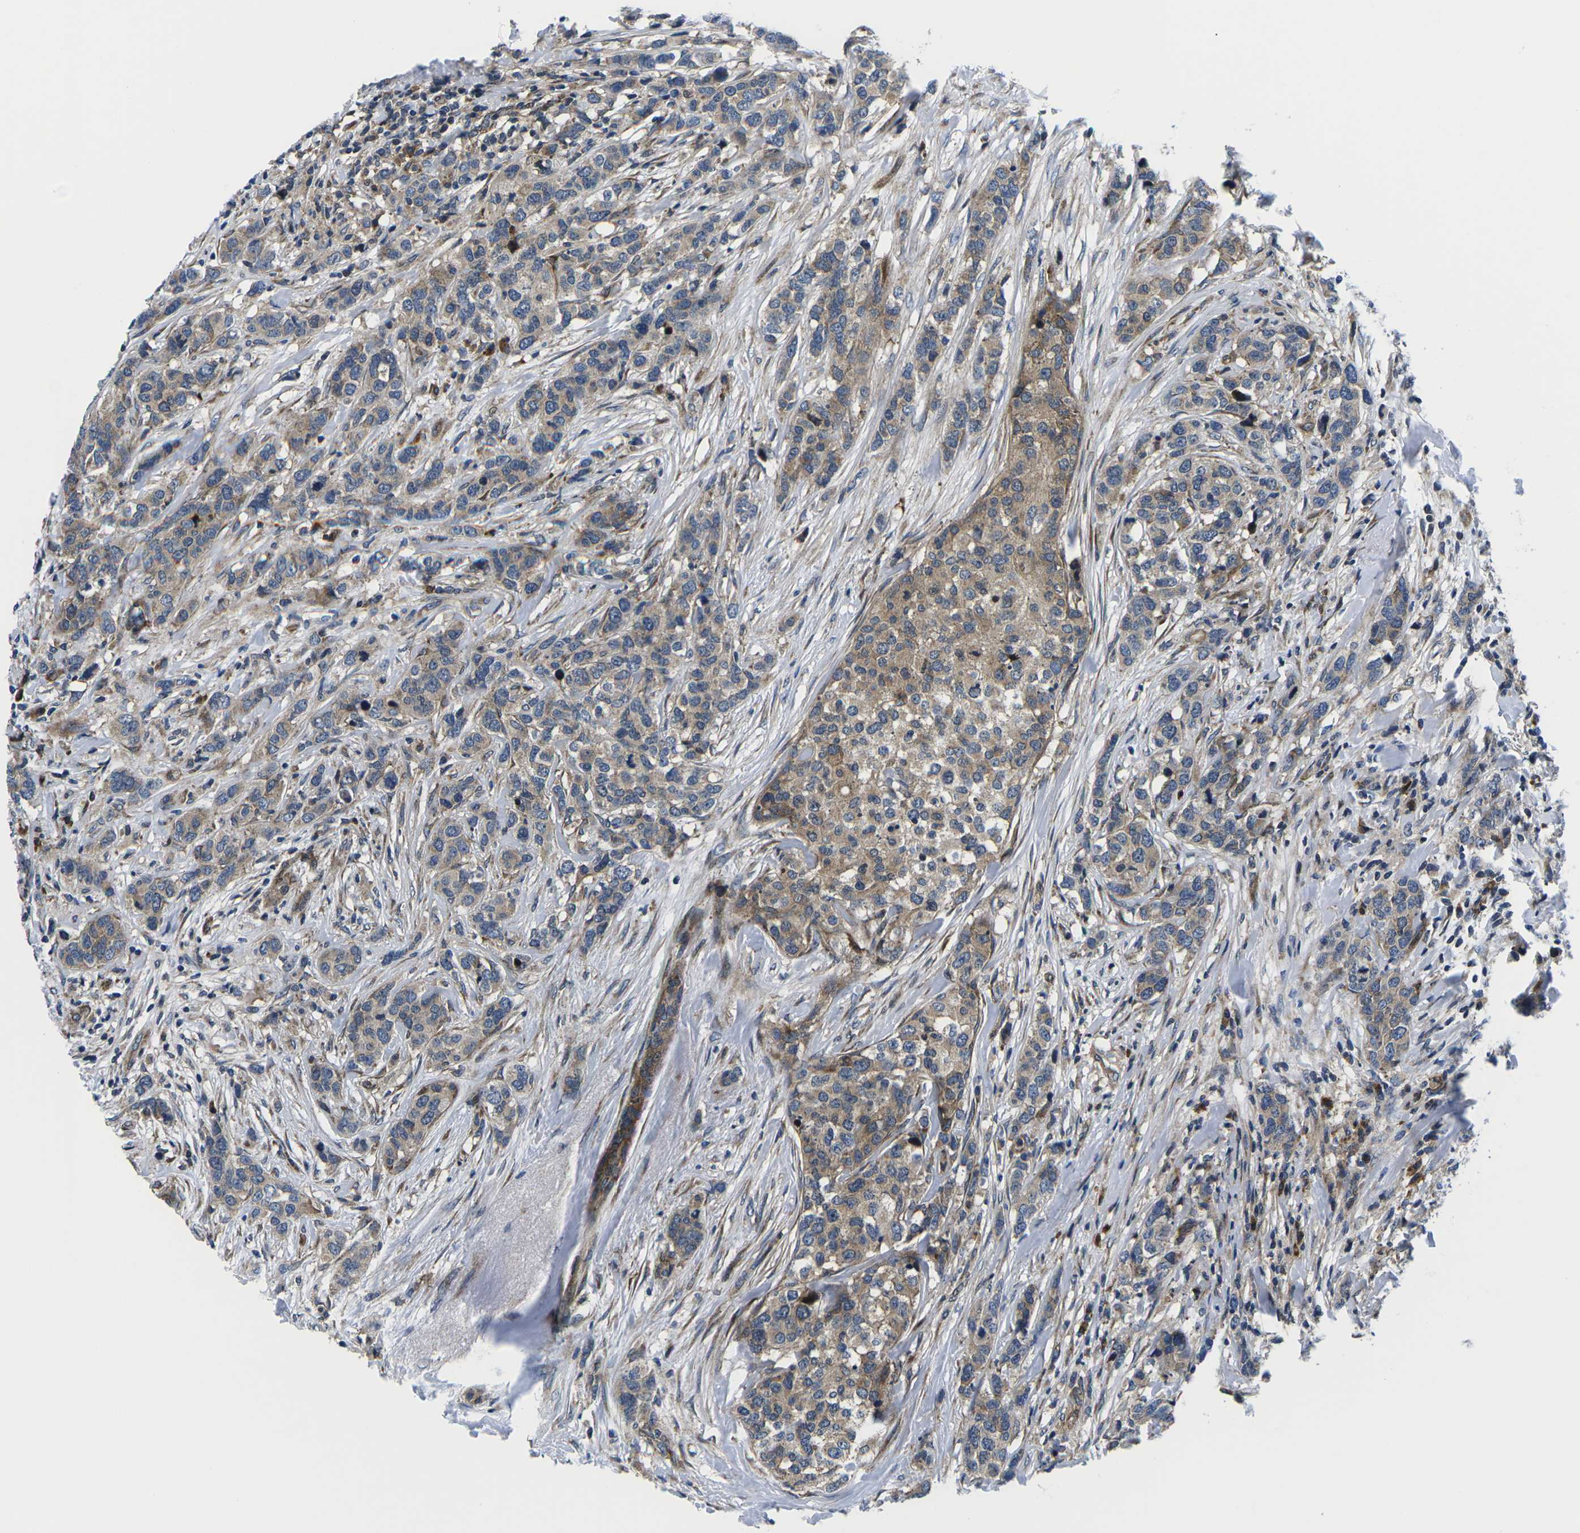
{"staining": {"intensity": "moderate", "quantity": ">75%", "location": "cytoplasmic/membranous"}, "tissue": "breast cancer", "cell_type": "Tumor cells", "image_type": "cancer", "snomed": [{"axis": "morphology", "description": "Lobular carcinoma"}, {"axis": "topography", "description": "Breast"}], "caption": "Protein analysis of breast cancer tissue demonstrates moderate cytoplasmic/membranous positivity in approximately >75% of tumor cells.", "gene": "EIF4E", "patient": {"sex": "female", "age": 59}}